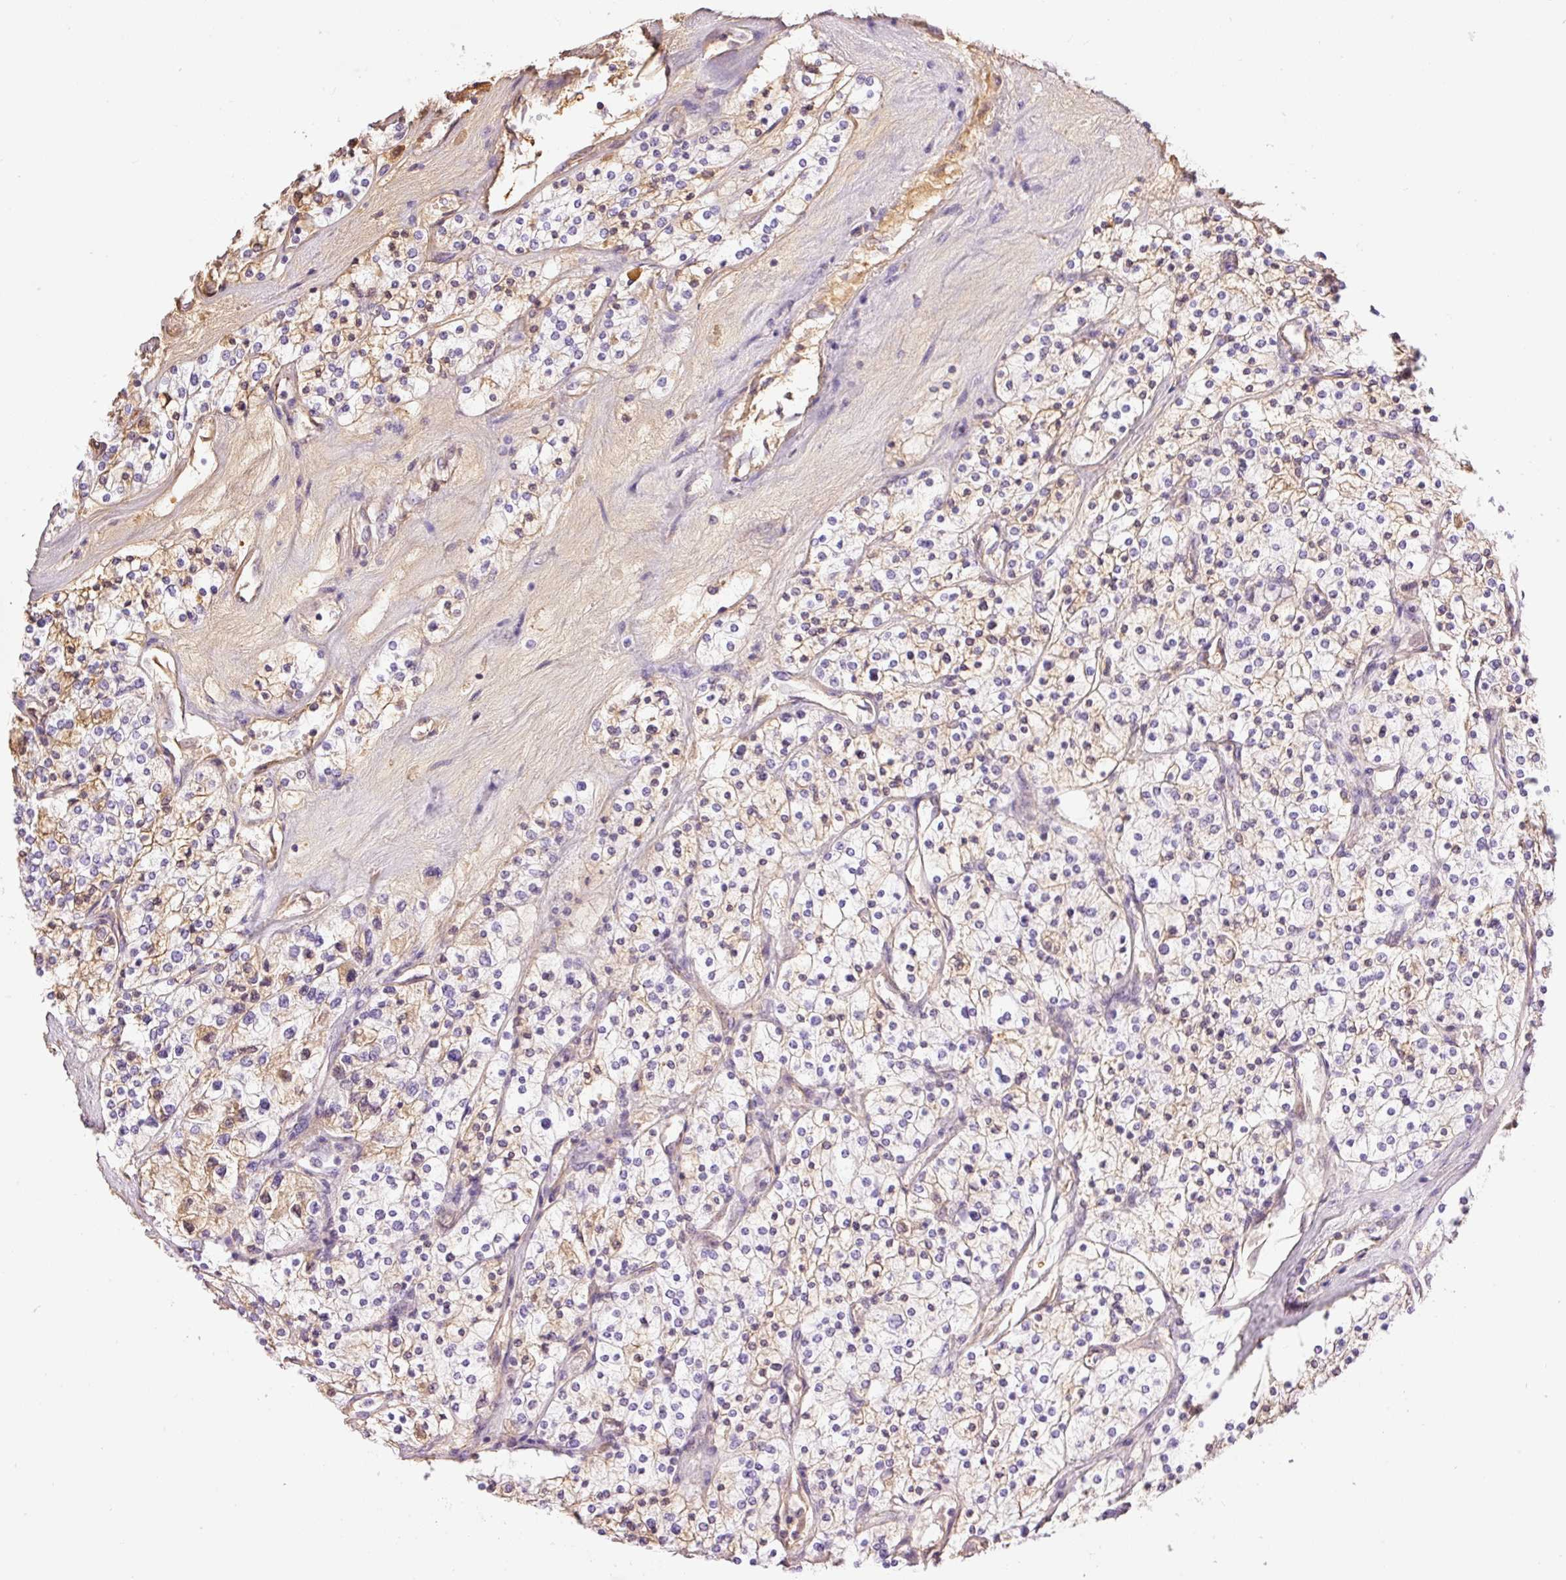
{"staining": {"intensity": "moderate", "quantity": "<25%", "location": "cytoplasmic/membranous,nuclear"}, "tissue": "renal cancer", "cell_type": "Tumor cells", "image_type": "cancer", "snomed": [{"axis": "morphology", "description": "Adenocarcinoma, NOS"}, {"axis": "topography", "description": "Kidney"}], "caption": "DAB (3,3'-diaminobenzidine) immunohistochemical staining of human adenocarcinoma (renal) shows moderate cytoplasmic/membranous and nuclear protein staining in about <25% of tumor cells.", "gene": "PRPF38B", "patient": {"sex": "male", "age": 80}}